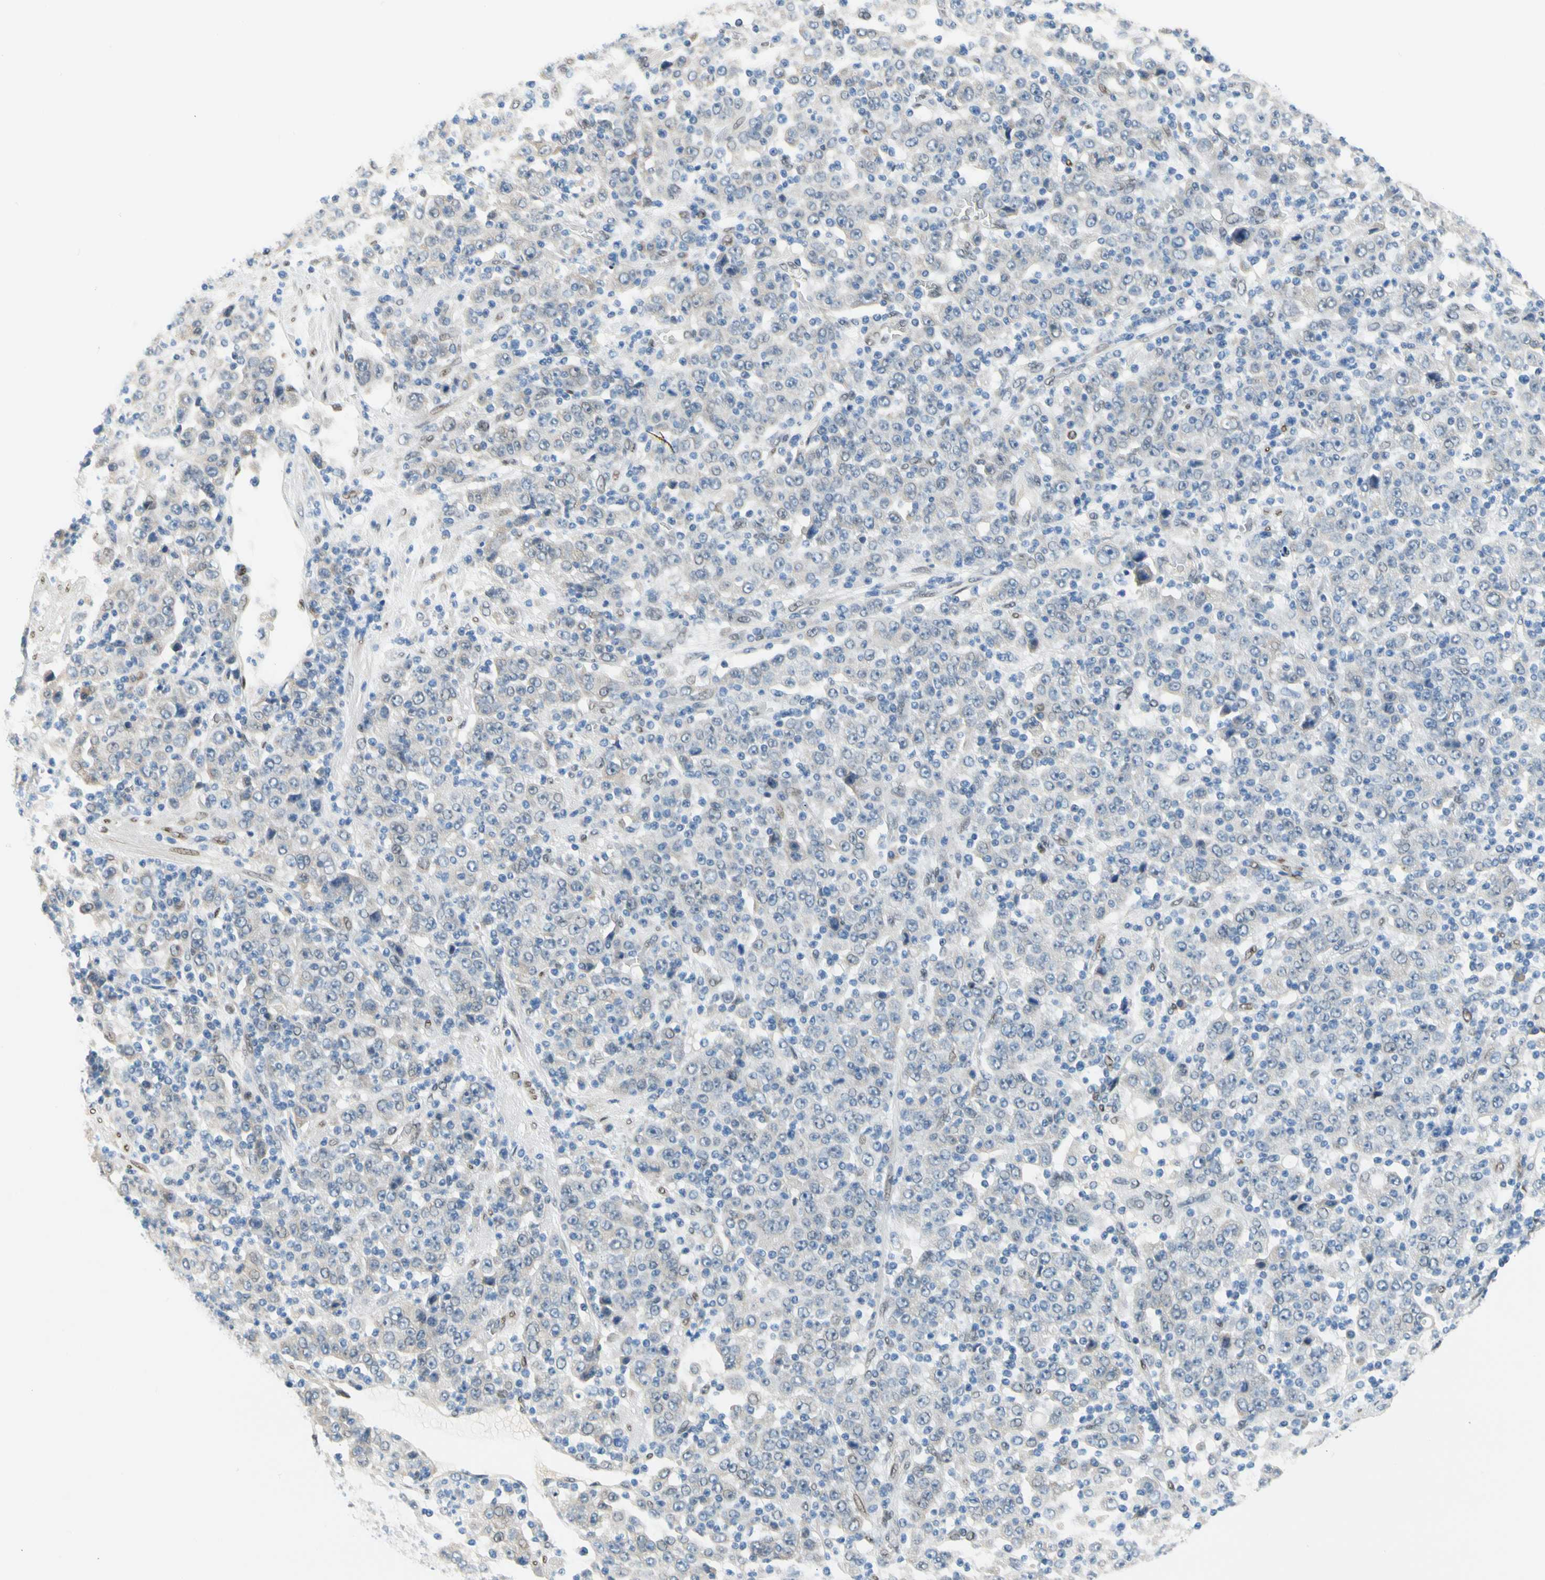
{"staining": {"intensity": "weak", "quantity": "<25%", "location": "cytoplasmic/membranous,nuclear"}, "tissue": "stomach cancer", "cell_type": "Tumor cells", "image_type": "cancer", "snomed": [{"axis": "morphology", "description": "Normal tissue, NOS"}, {"axis": "morphology", "description": "Adenocarcinoma, NOS"}, {"axis": "topography", "description": "Stomach, upper"}, {"axis": "topography", "description": "Stomach"}], "caption": "Tumor cells are negative for protein expression in human stomach cancer. (DAB (3,3'-diaminobenzidine) immunohistochemistry visualized using brightfield microscopy, high magnification).", "gene": "NFIA", "patient": {"sex": "male", "age": 59}}